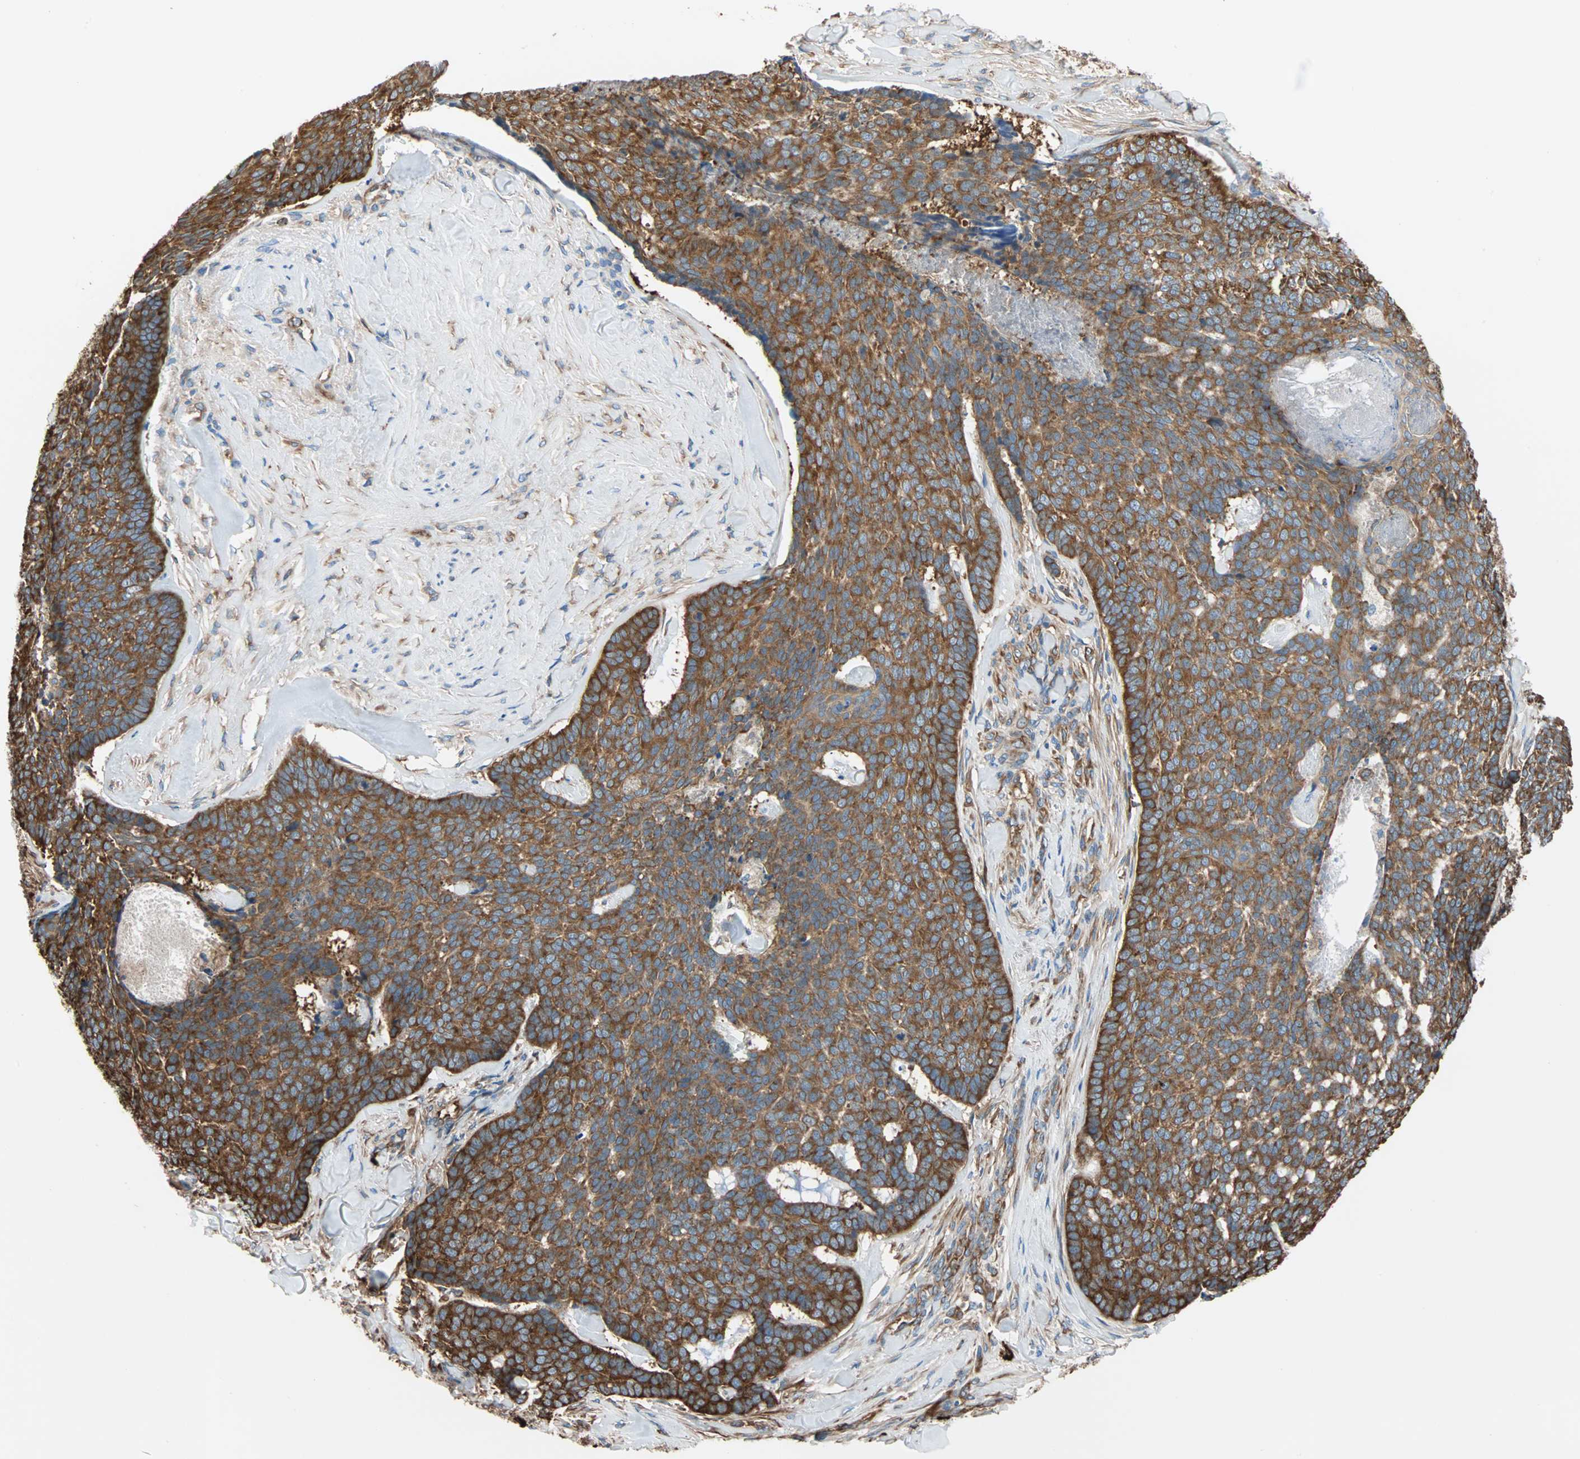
{"staining": {"intensity": "moderate", "quantity": ">75%", "location": "cytoplasmic/membranous"}, "tissue": "skin cancer", "cell_type": "Tumor cells", "image_type": "cancer", "snomed": [{"axis": "morphology", "description": "Basal cell carcinoma"}, {"axis": "topography", "description": "Skin"}], "caption": "A medium amount of moderate cytoplasmic/membranous positivity is present in about >75% of tumor cells in skin cancer (basal cell carcinoma) tissue. (DAB (3,3'-diaminobenzidine) IHC with brightfield microscopy, high magnification).", "gene": "EEF2", "patient": {"sex": "male", "age": 84}}